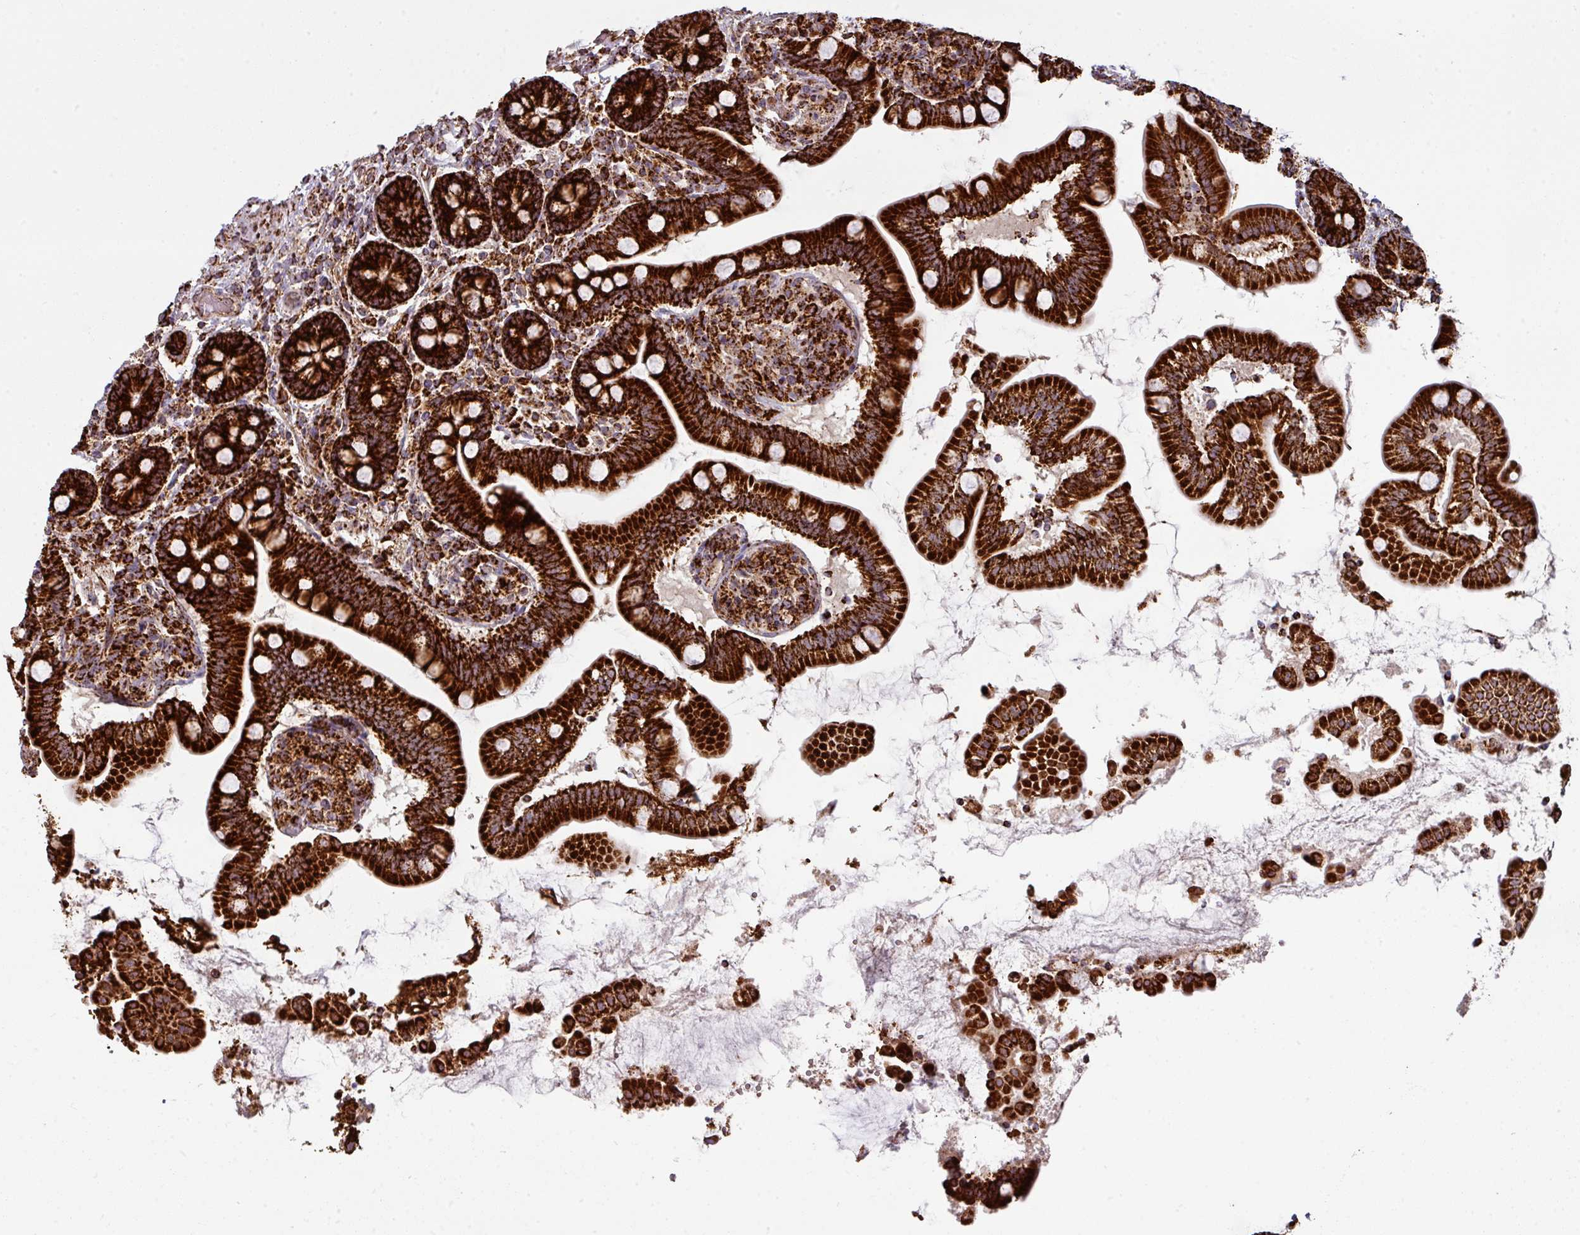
{"staining": {"intensity": "strong", "quantity": ">75%", "location": "cytoplasmic/membranous"}, "tissue": "small intestine", "cell_type": "Glandular cells", "image_type": "normal", "snomed": [{"axis": "morphology", "description": "Normal tissue, NOS"}, {"axis": "topography", "description": "Small intestine"}], "caption": "Protein staining reveals strong cytoplasmic/membranous staining in approximately >75% of glandular cells in unremarkable small intestine.", "gene": "TRAP1", "patient": {"sex": "female", "age": 64}}